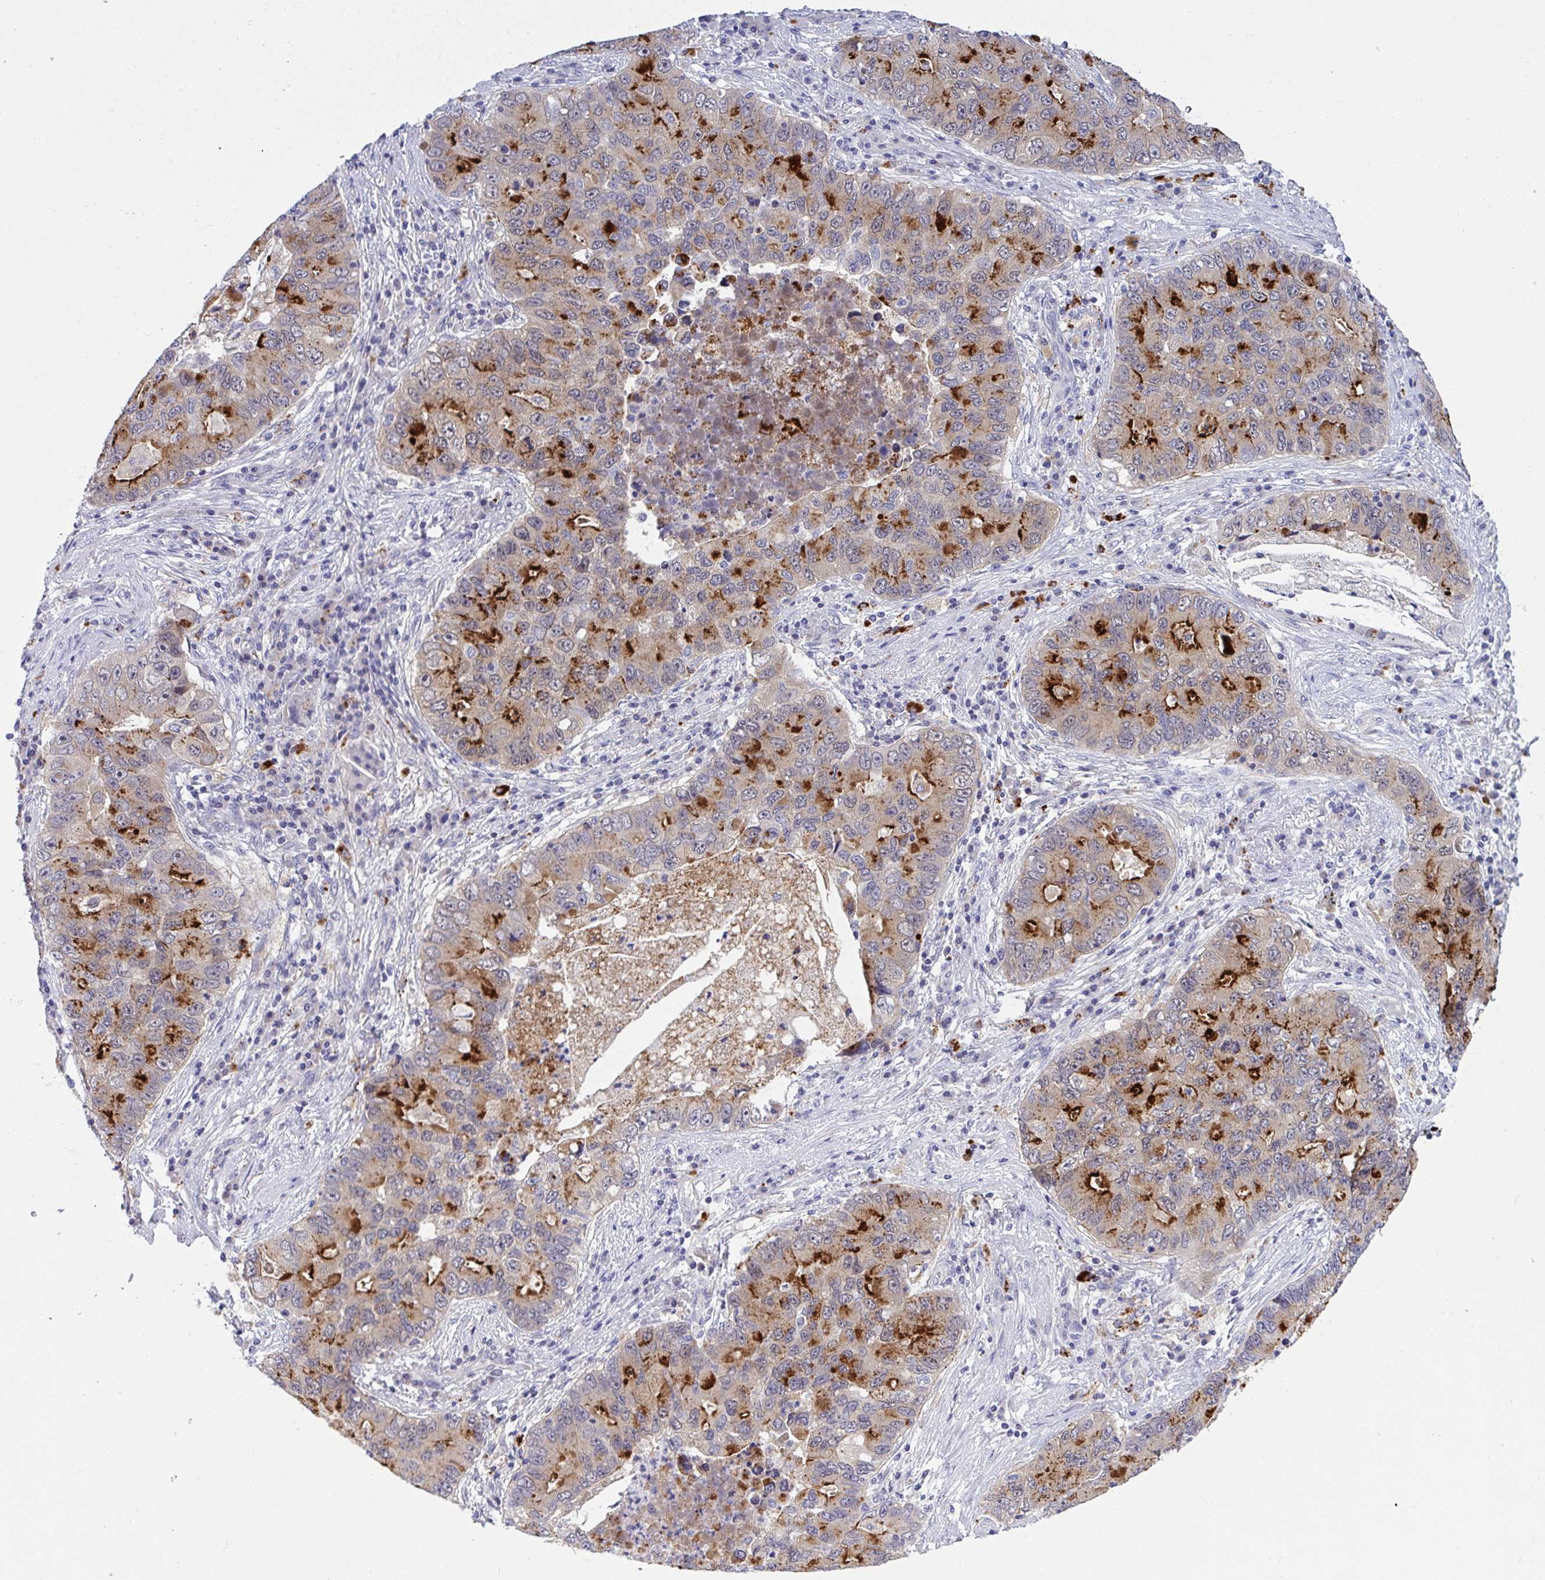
{"staining": {"intensity": "strong", "quantity": "25%-75%", "location": "cytoplasmic/membranous"}, "tissue": "lung cancer", "cell_type": "Tumor cells", "image_type": "cancer", "snomed": [{"axis": "morphology", "description": "Adenocarcinoma, NOS"}, {"axis": "morphology", "description": "Adenocarcinoma, metastatic, NOS"}, {"axis": "topography", "description": "Lymph node"}, {"axis": "topography", "description": "Lung"}], "caption": "Lung cancer tissue demonstrates strong cytoplasmic/membranous staining in about 25%-75% of tumor cells, visualized by immunohistochemistry.", "gene": "HOXD12", "patient": {"sex": "female", "age": 54}}